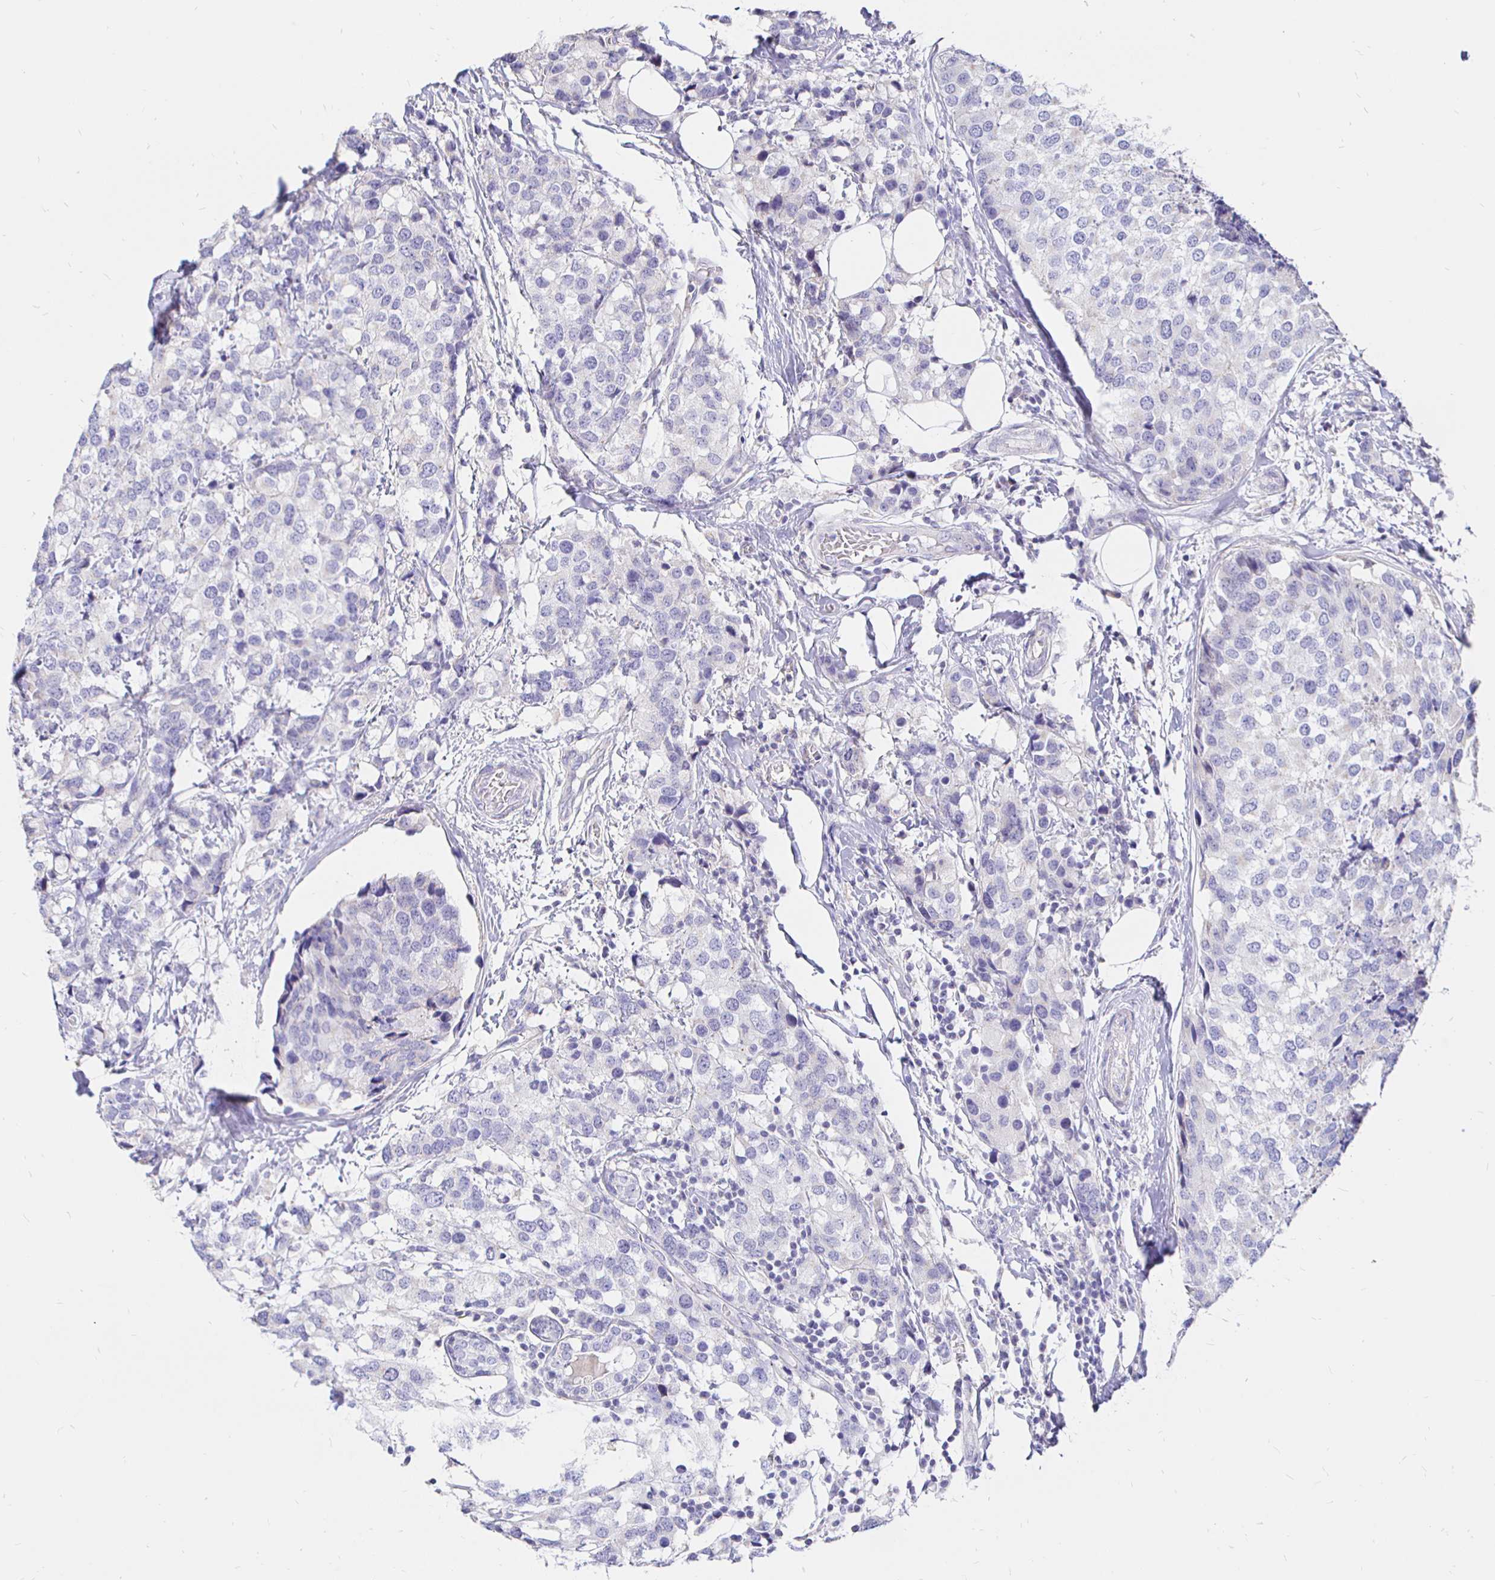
{"staining": {"intensity": "negative", "quantity": "none", "location": "none"}, "tissue": "breast cancer", "cell_type": "Tumor cells", "image_type": "cancer", "snomed": [{"axis": "morphology", "description": "Lobular carcinoma"}, {"axis": "topography", "description": "Breast"}], "caption": "Immunohistochemistry of breast cancer reveals no positivity in tumor cells.", "gene": "NECAB1", "patient": {"sex": "female", "age": 59}}